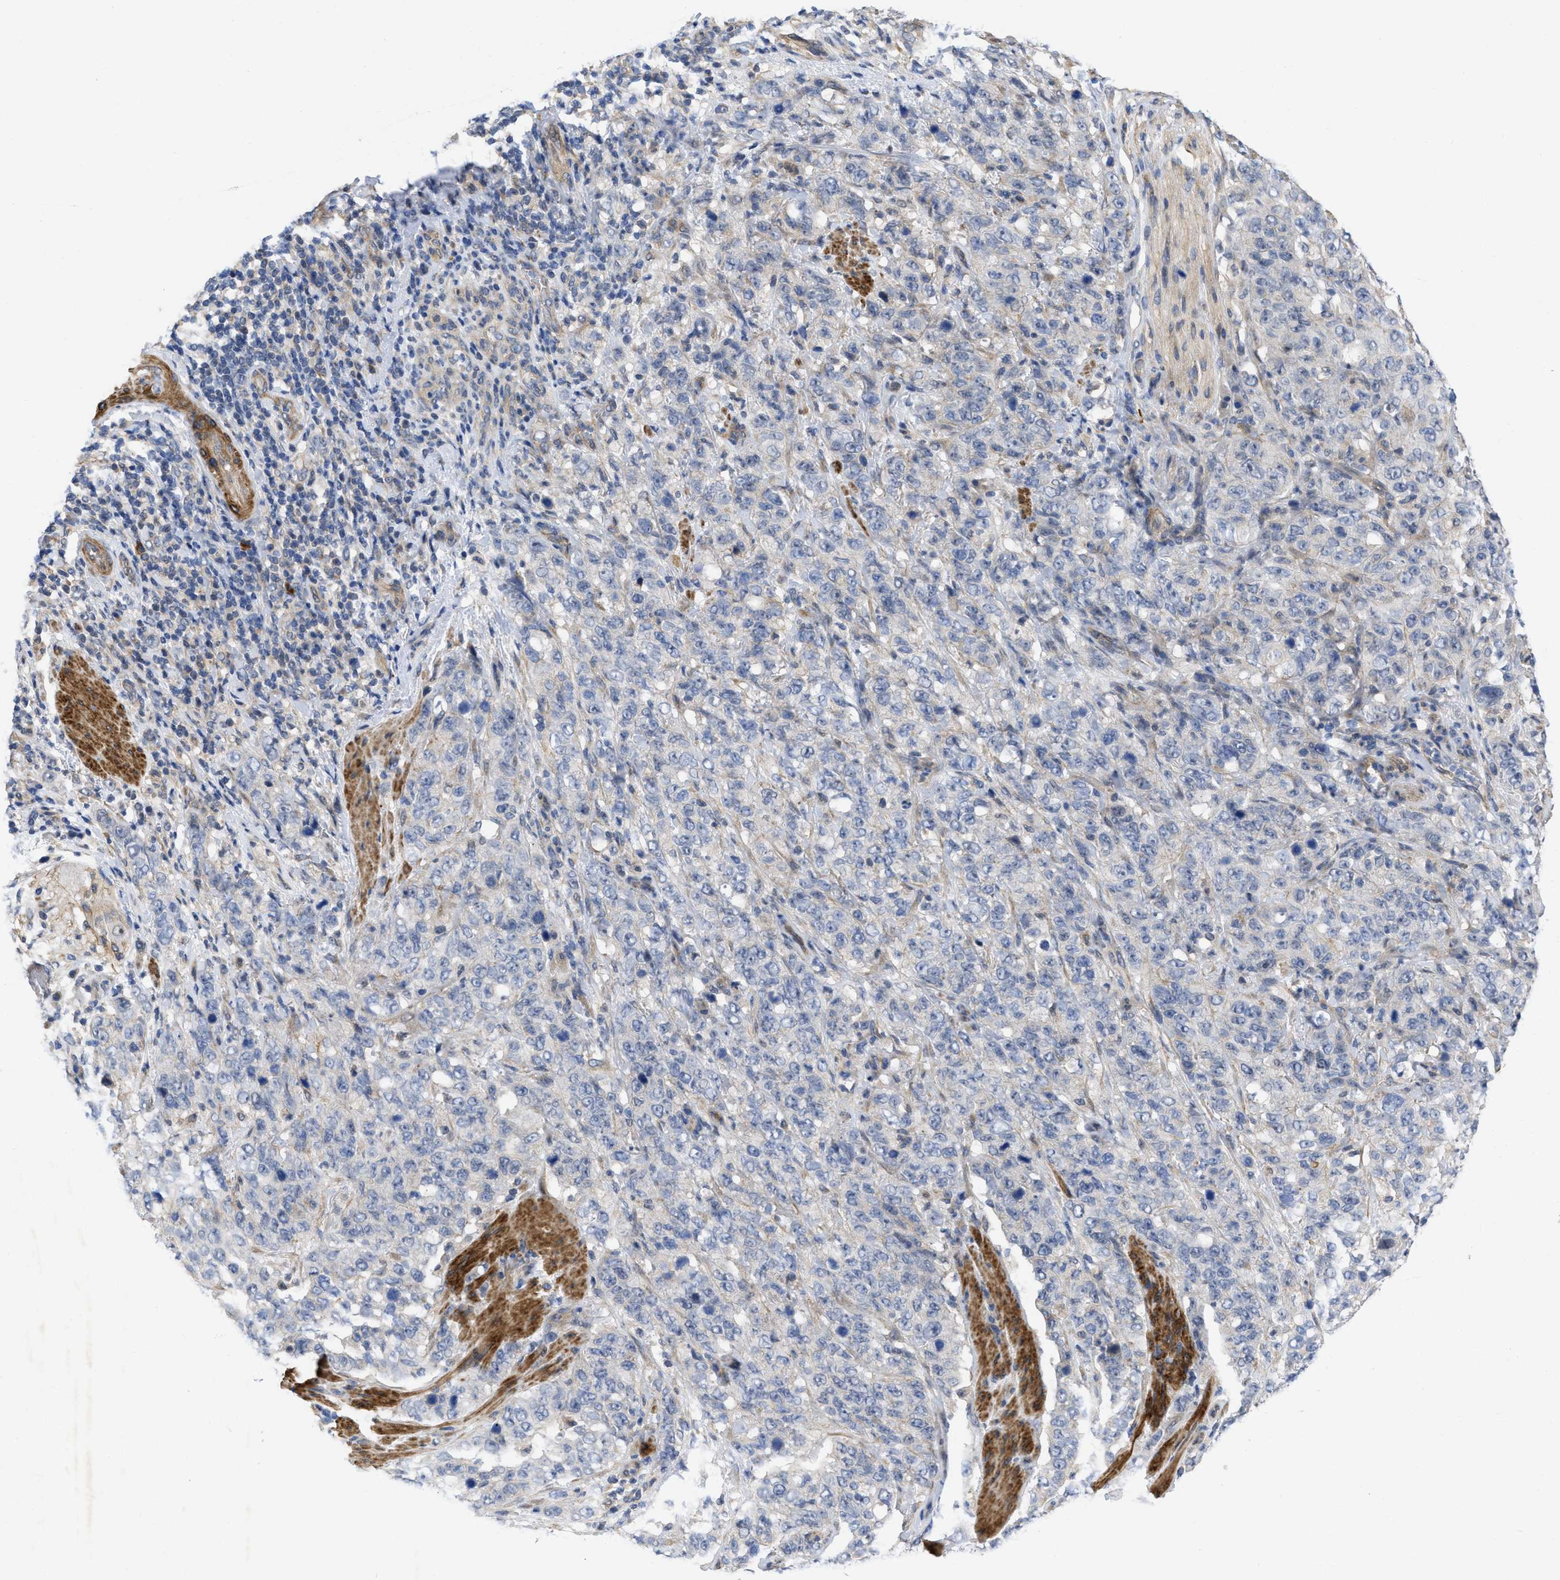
{"staining": {"intensity": "negative", "quantity": "none", "location": "none"}, "tissue": "stomach cancer", "cell_type": "Tumor cells", "image_type": "cancer", "snomed": [{"axis": "morphology", "description": "Adenocarcinoma, NOS"}, {"axis": "topography", "description": "Stomach"}], "caption": "High magnification brightfield microscopy of stomach cancer (adenocarcinoma) stained with DAB (brown) and counterstained with hematoxylin (blue): tumor cells show no significant staining. (DAB immunohistochemistry visualized using brightfield microscopy, high magnification).", "gene": "ARHGEF26", "patient": {"sex": "male", "age": 48}}